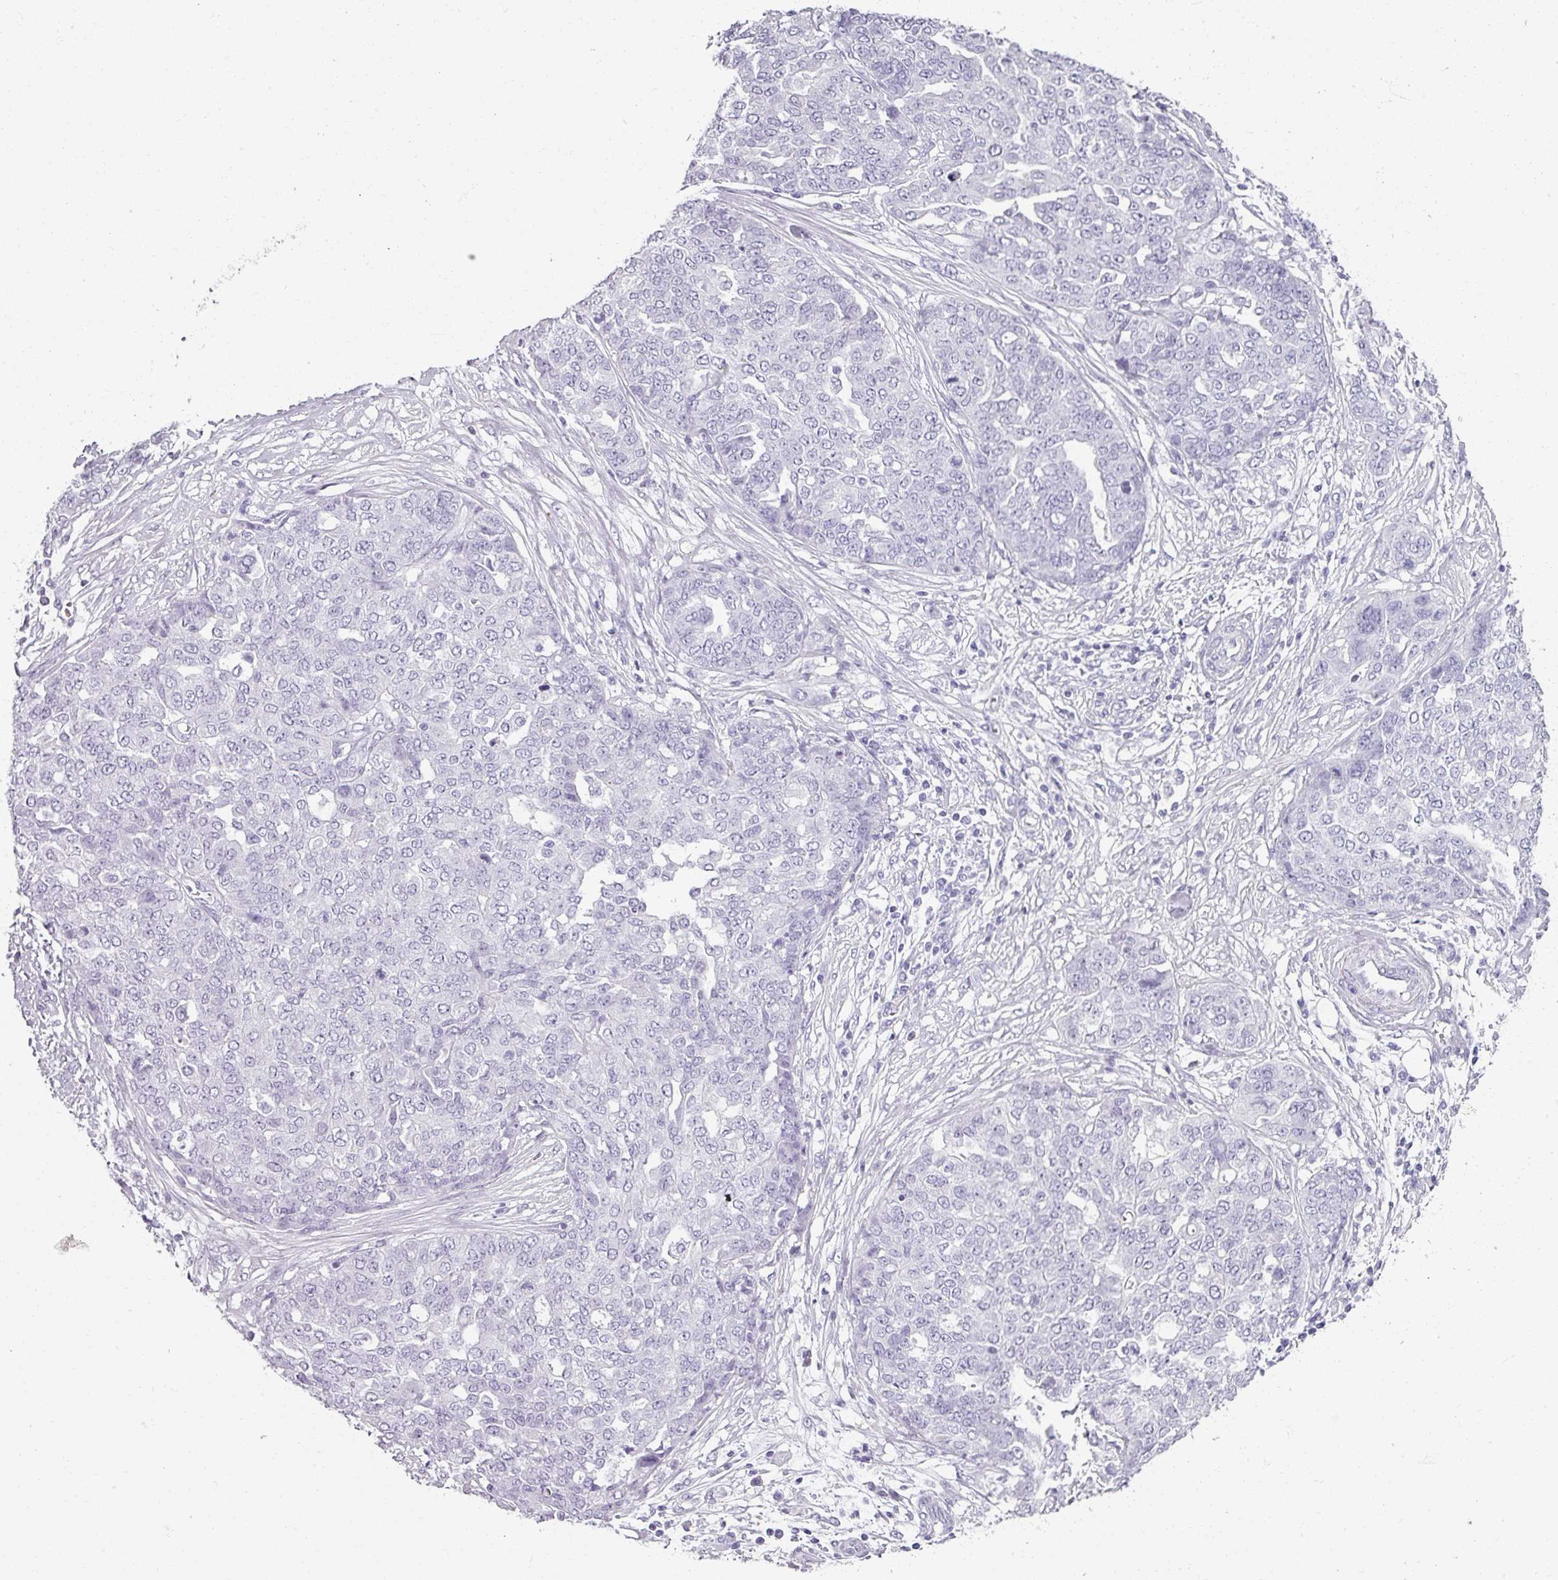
{"staining": {"intensity": "negative", "quantity": "none", "location": "none"}, "tissue": "ovarian cancer", "cell_type": "Tumor cells", "image_type": "cancer", "snomed": [{"axis": "morphology", "description": "Cystadenocarcinoma, serous, NOS"}, {"axis": "topography", "description": "Soft tissue"}, {"axis": "topography", "description": "Ovary"}], "caption": "This is an IHC histopathology image of serous cystadenocarcinoma (ovarian). There is no positivity in tumor cells.", "gene": "REG3G", "patient": {"sex": "female", "age": 57}}